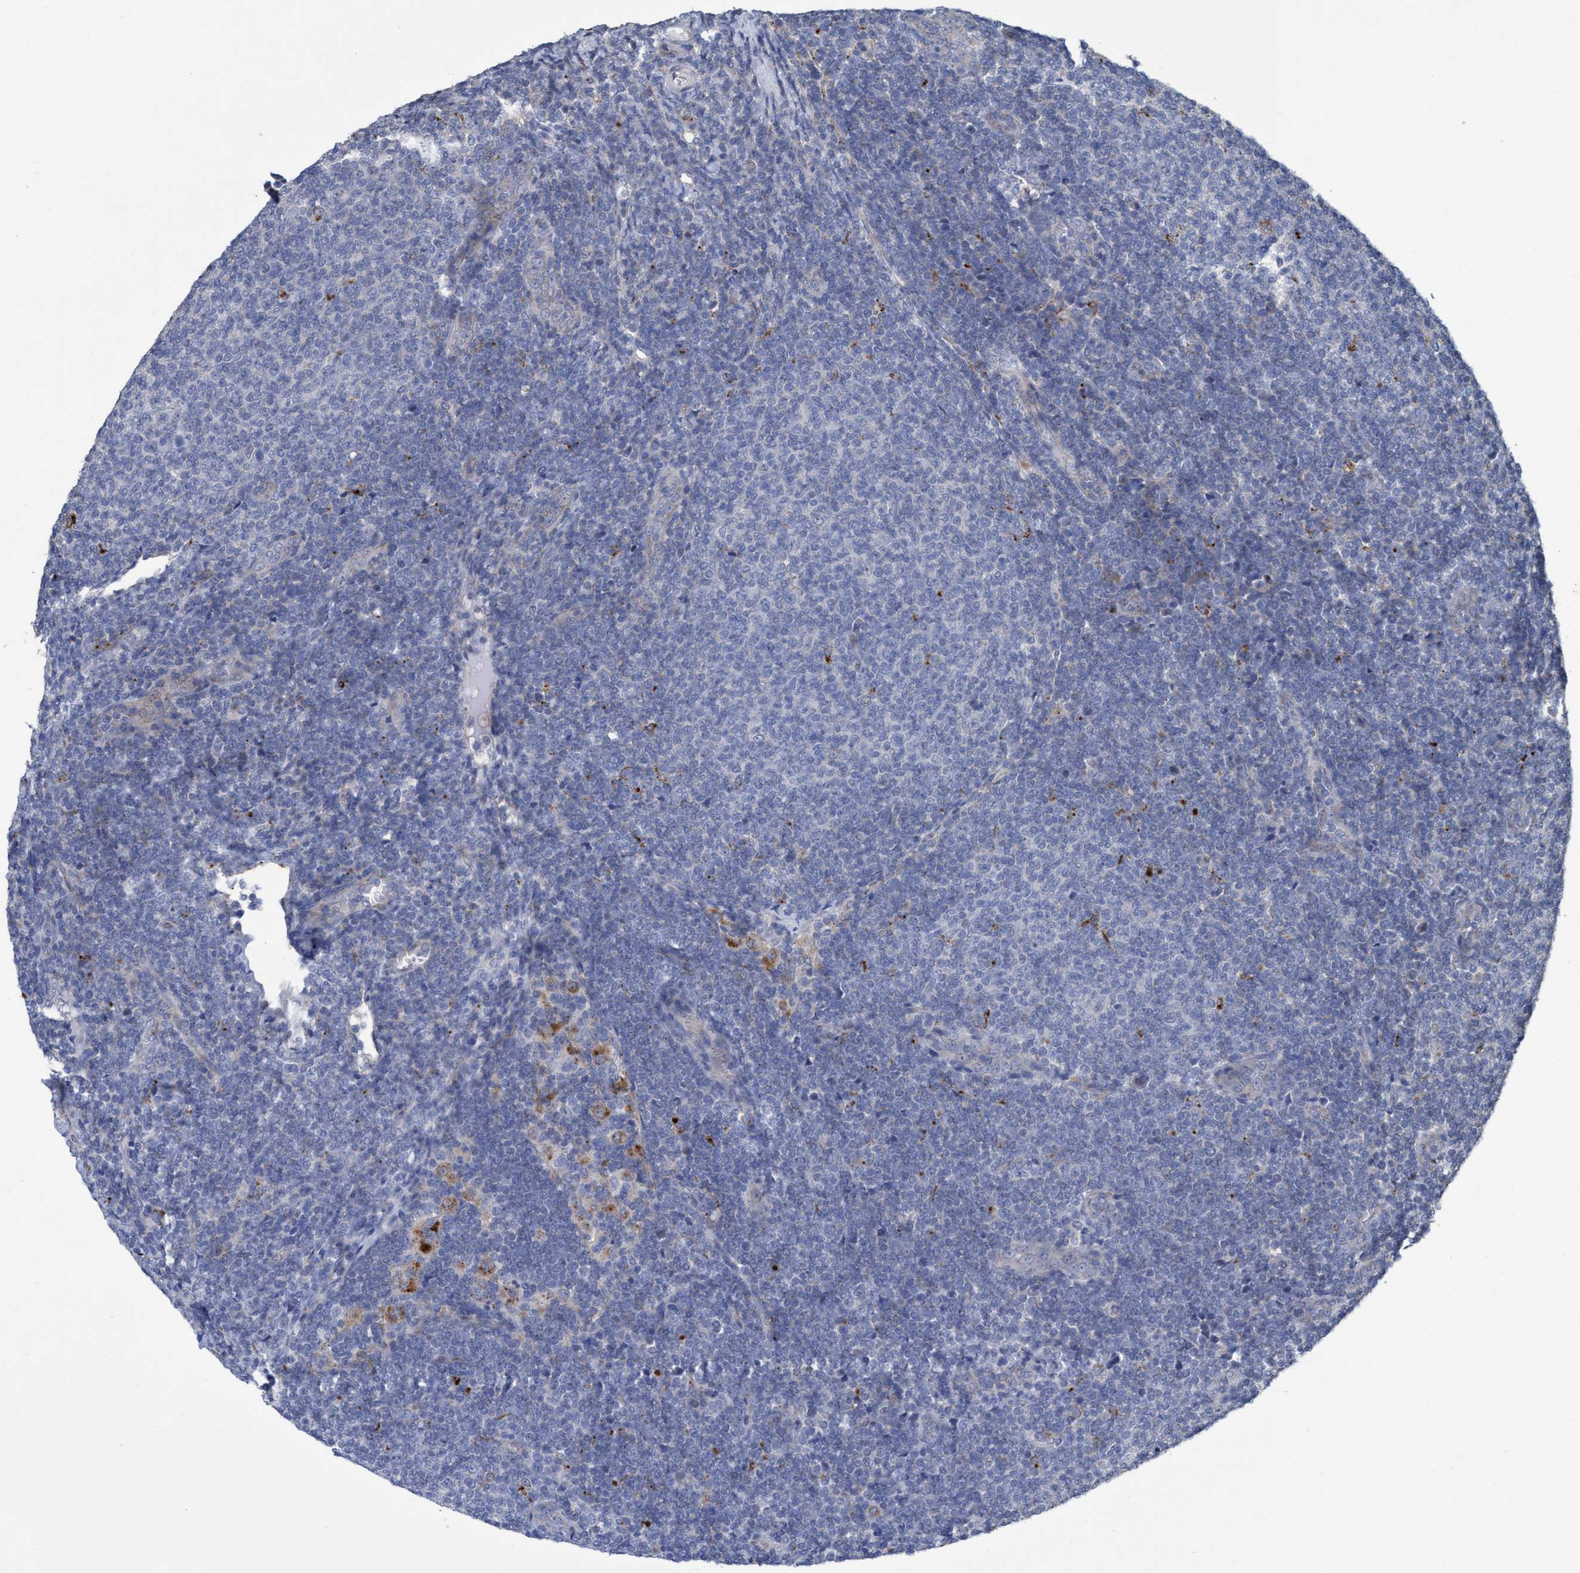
{"staining": {"intensity": "negative", "quantity": "none", "location": "none"}, "tissue": "lymphoma", "cell_type": "Tumor cells", "image_type": "cancer", "snomed": [{"axis": "morphology", "description": "Malignant lymphoma, non-Hodgkin's type, Low grade"}, {"axis": "topography", "description": "Lymph node"}], "caption": "Immunohistochemical staining of malignant lymphoma, non-Hodgkin's type (low-grade) displays no significant staining in tumor cells.", "gene": "BBS9", "patient": {"sex": "male", "age": 66}}